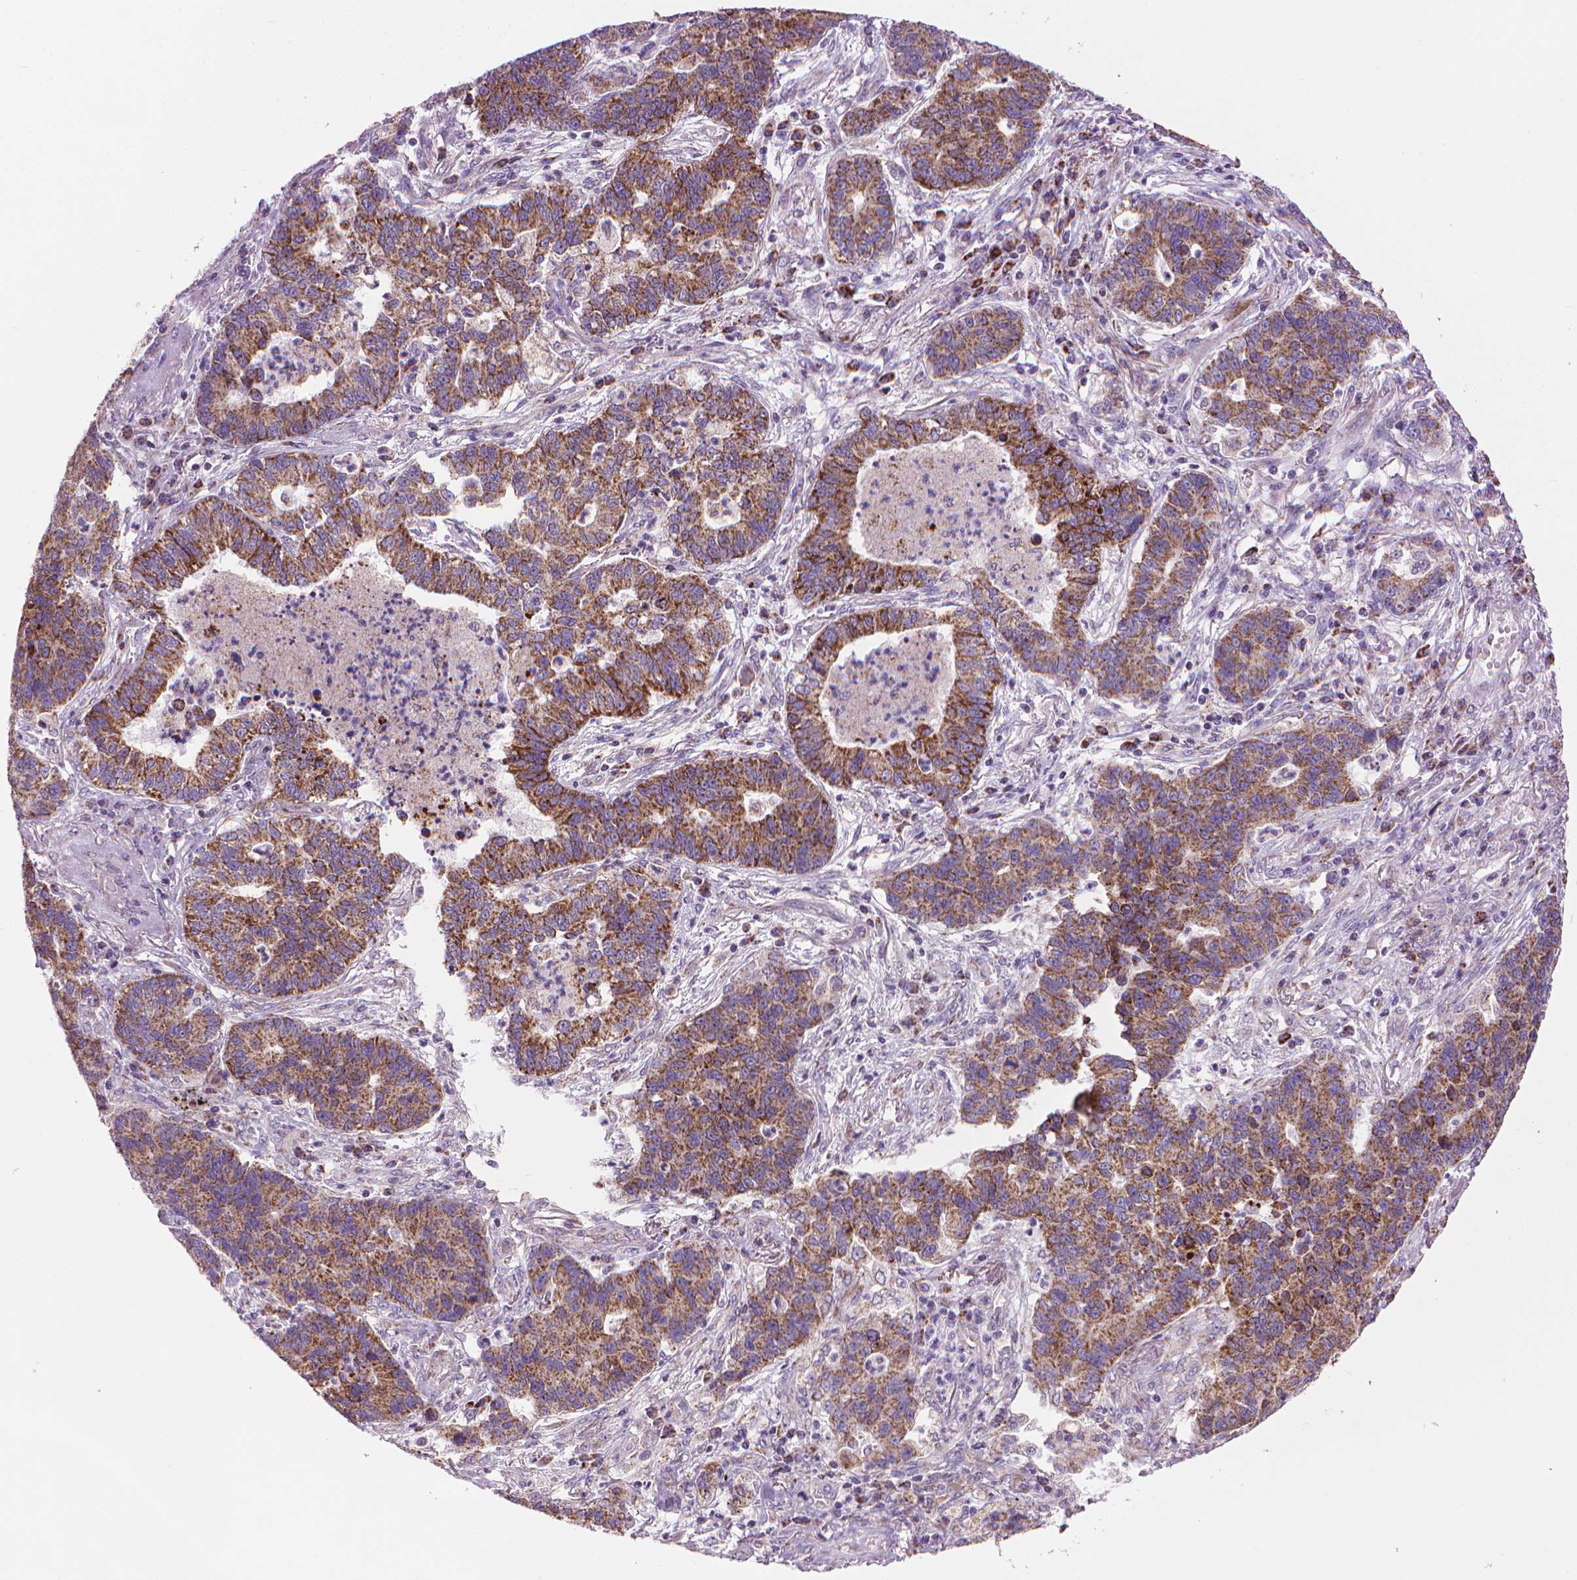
{"staining": {"intensity": "strong", "quantity": ">75%", "location": "cytoplasmic/membranous"}, "tissue": "lung cancer", "cell_type": "Tumor cells", "image_type": "cancer", "snomed": [{"axis": "morphology", "description": "Adenocarcinoma, NOS"}, {"axis": "topography", "description": "Lung"}], "caption": "A brown stain highlights strong cytoplasmic/membranous positivity of a protein in human lung cancer tumor cells.", "gene": "VDAC1", "patient": {"sex": "female", "age": 57}}